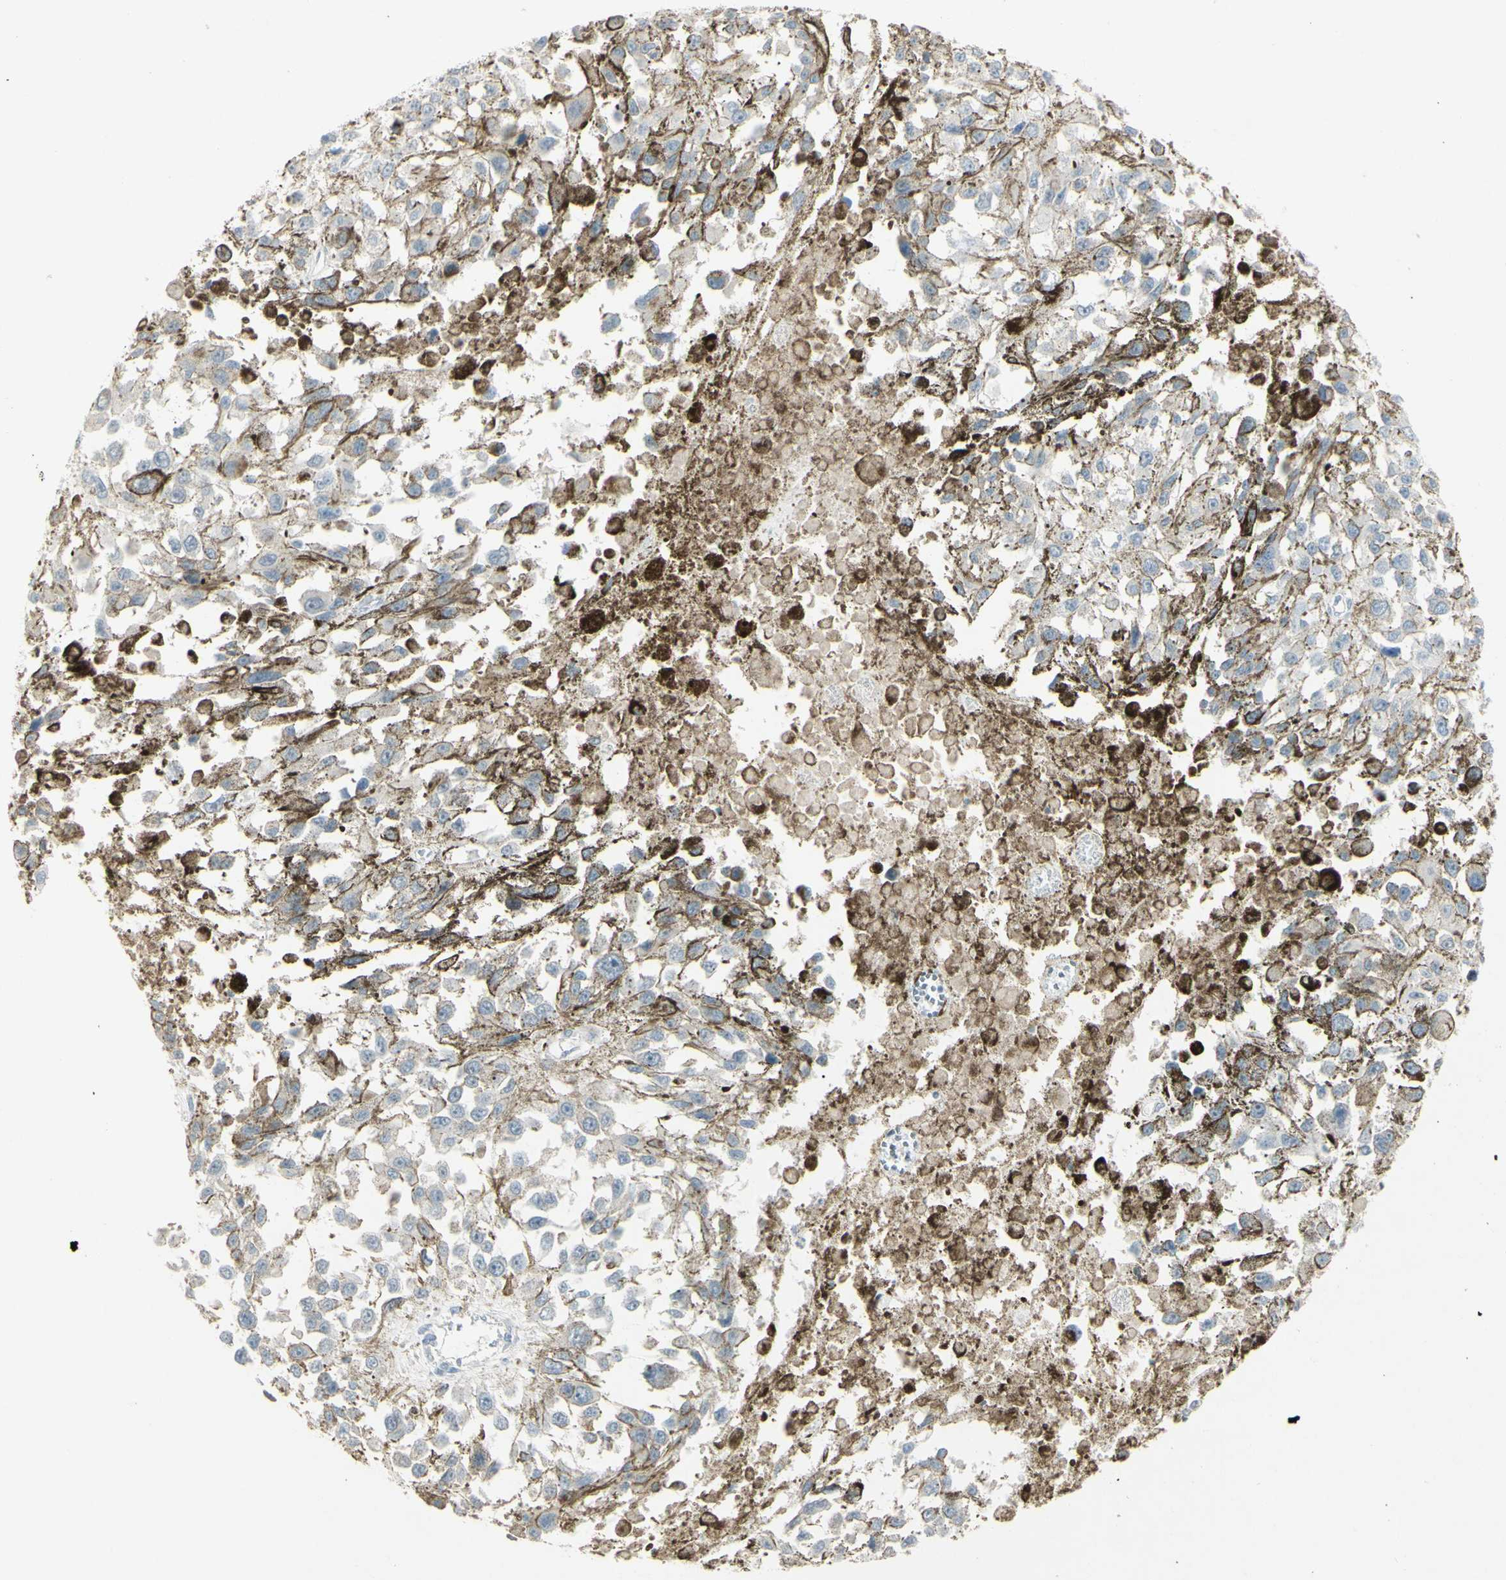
{"staining": {"intensity": "weak", "quantity": ">75%", "location": "cytoplasmic/membranous"}, "tissue": "melanoma", "cell_type": "Tumor cells", "image_type": "cancer", "snomed": [{"axis": "morphology", "description": "Malignant melanoma, Metastatic site"}, {"axis": "topography", "description": "Lymph node"}], "caption": "Melanoma tissue demonstrates weak cytoplasmic/membranous staining in about >75% of tumor cells, visualized by immunohistochemistry. Ihc stains the protein in brown and the nuclei are stained blue.", "gene": "SH3GL2", "patient": {"sex": "male", "age": 59}}